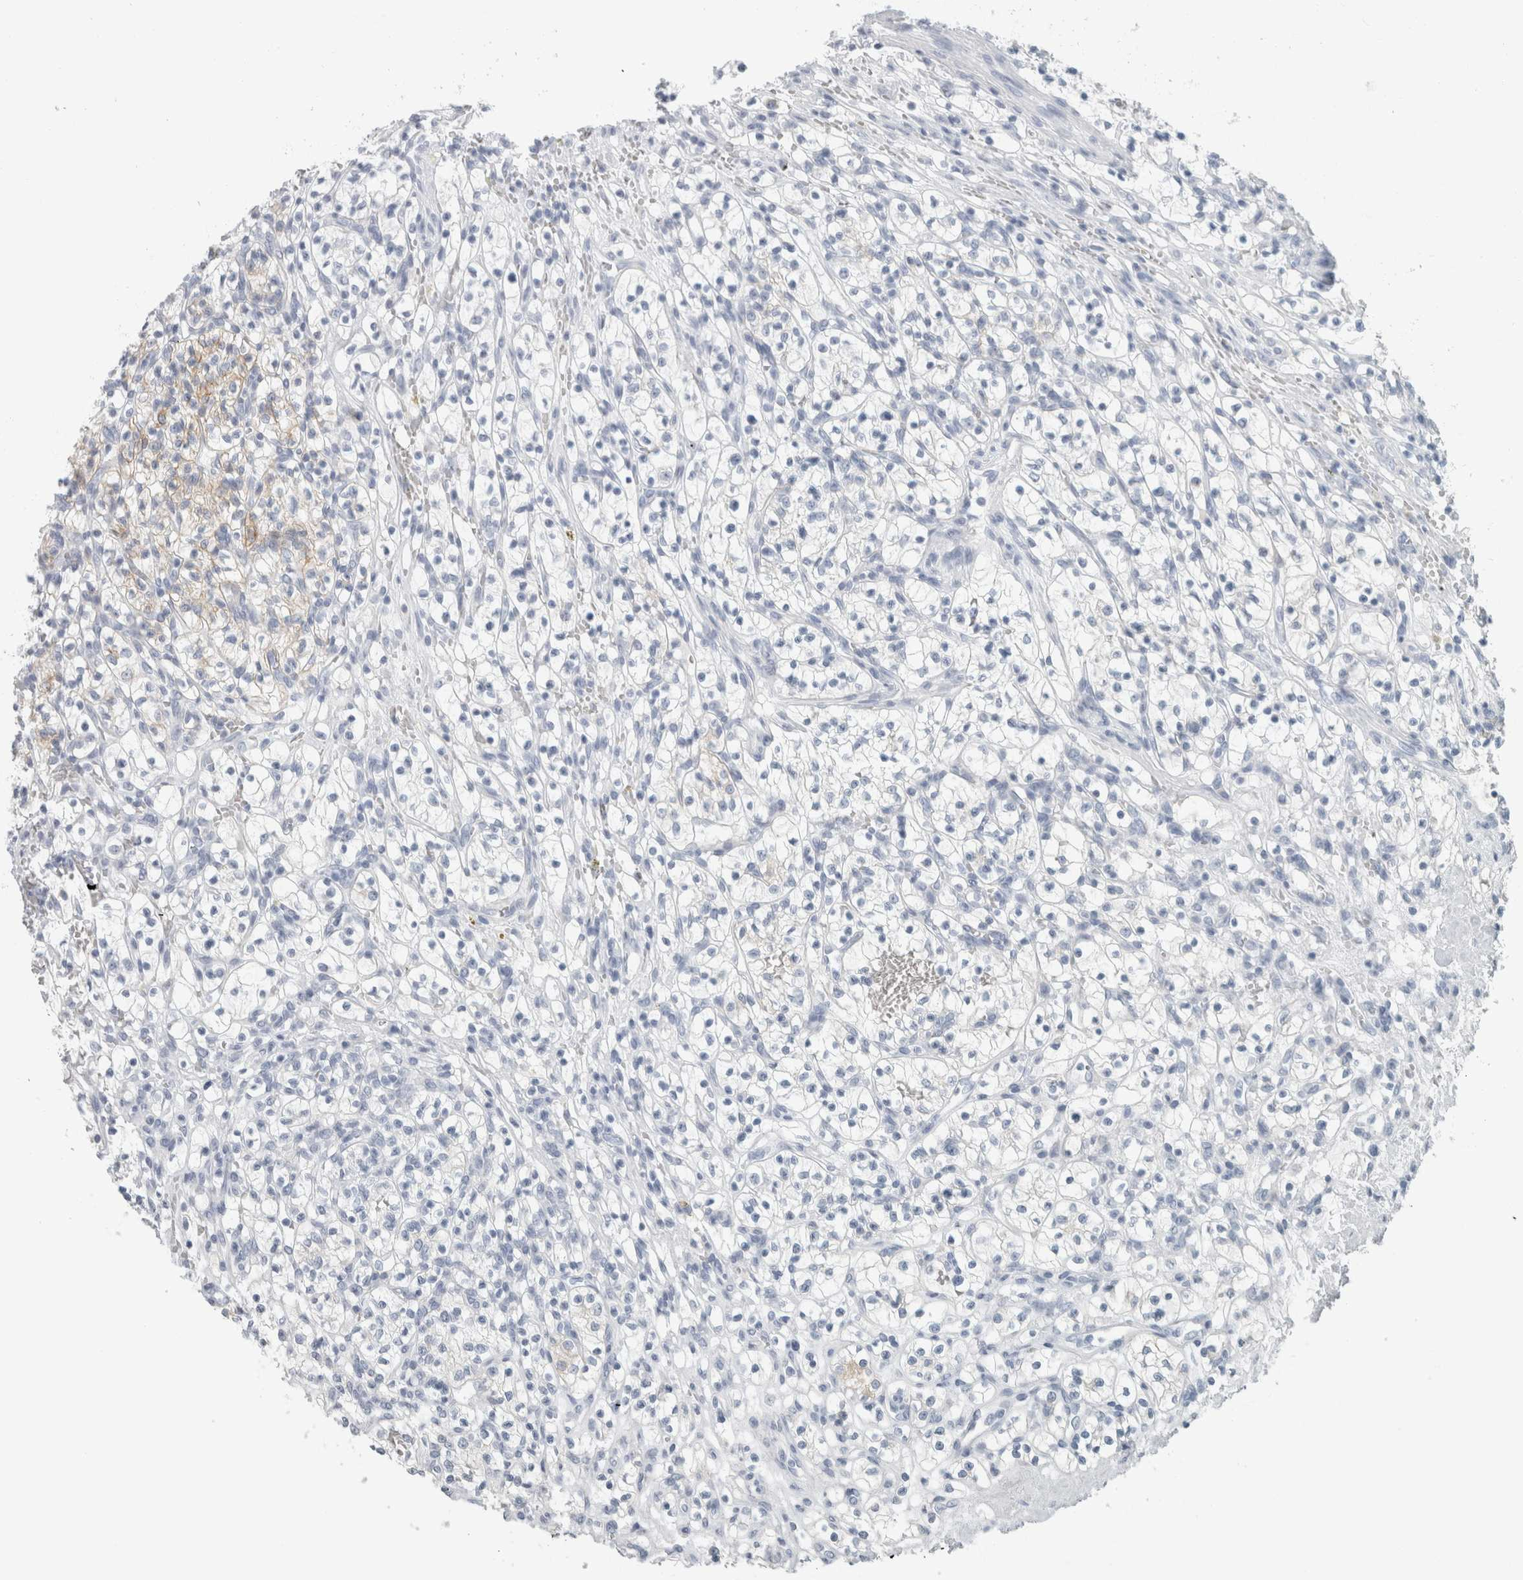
{"staining": {"intensity": "negative", "quantity": "none", "location": "none"}, "tissue": "renal cancer", "cell_type": "Tumor cells", "image_type": "cancer", "snomed": [{"axis": "morphology", "description": "Adenocarcinoma, NOS"}, {"axis": "topography", "description": "Kidney"}], "caption": "Renal adenocarcinoma was stained to show a protein in brown. There is no significant staining in tumor cells.", "gene": "SLC28A3", "patient": {"sex": "female", "age": 57}}